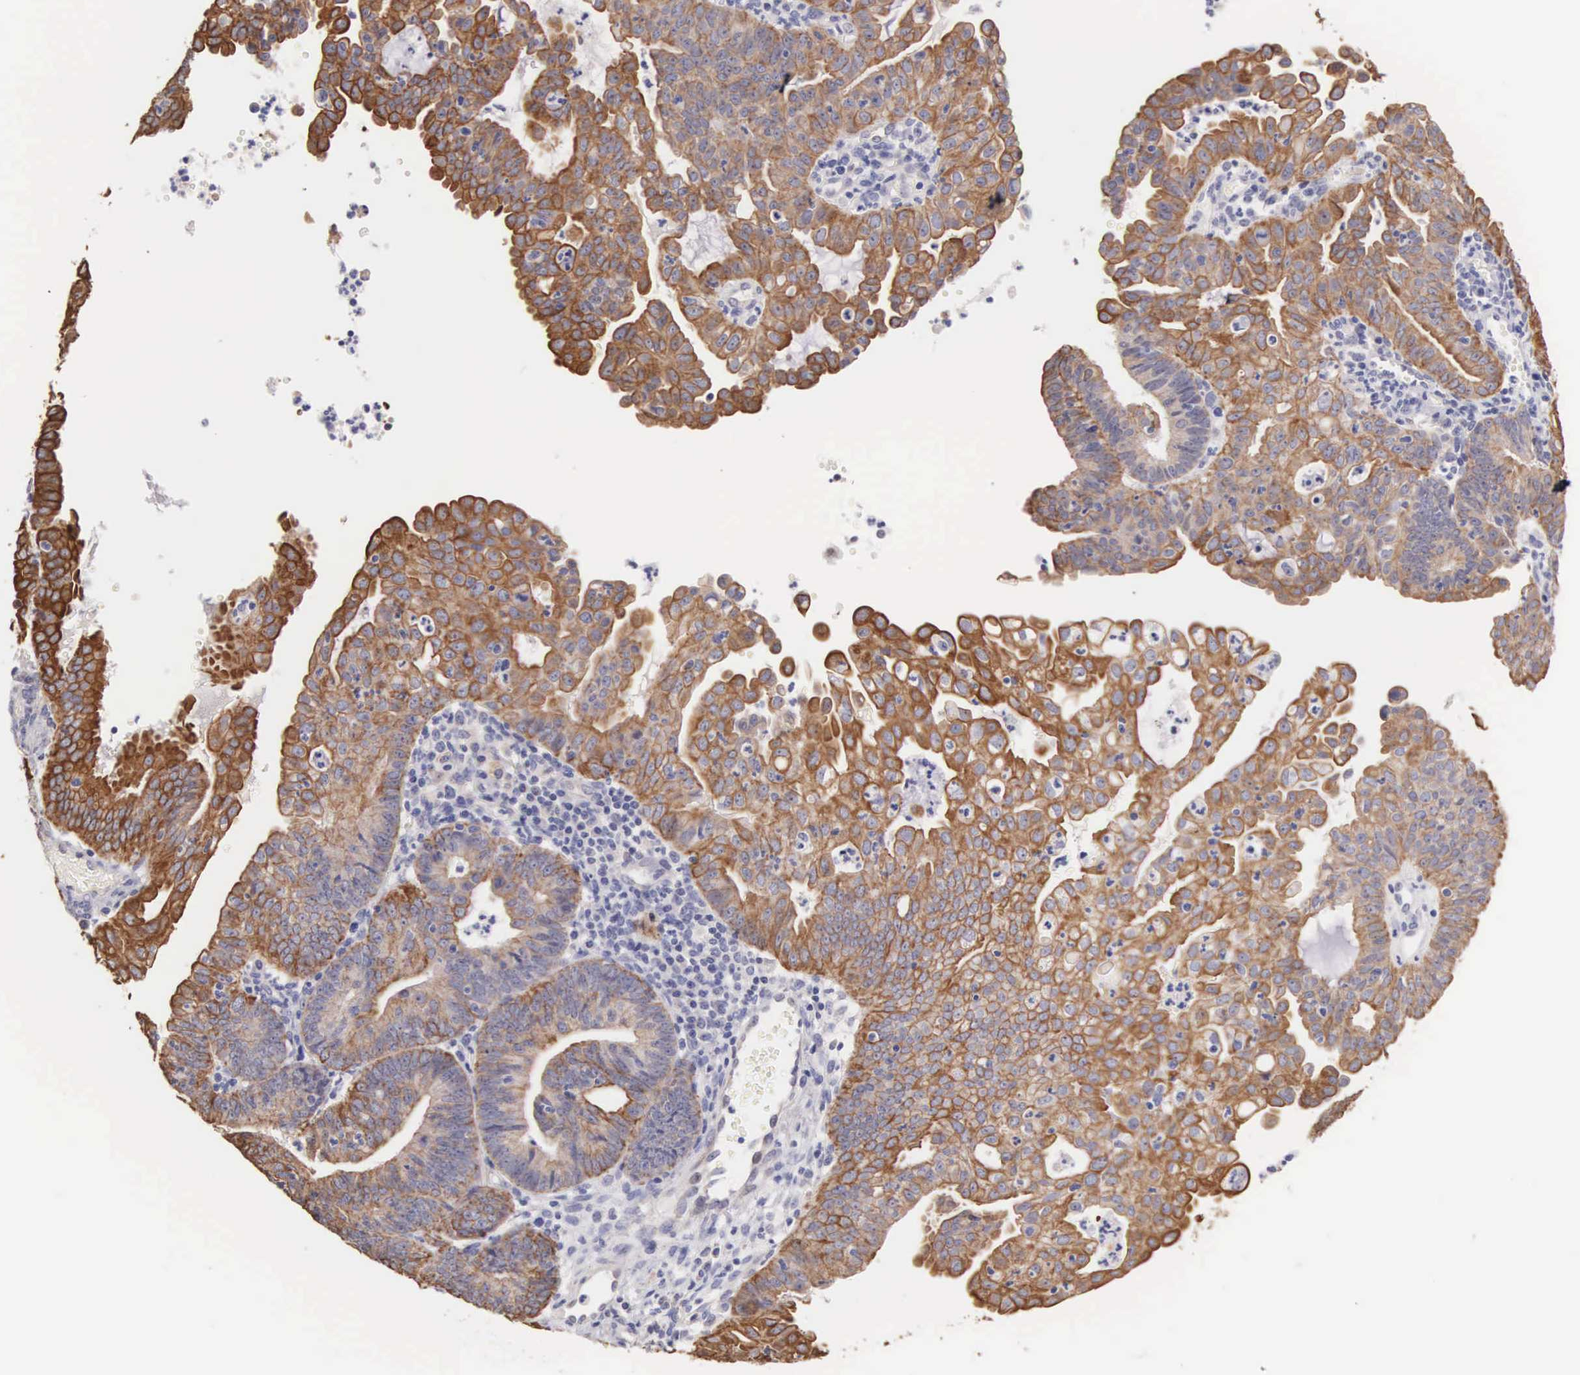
{"staining": {"intensity": "strong", "quantity": ">75%", "location": "cytoplasmic/membranous"}, "tissue": "endometrial cancer", "cell_type": "Tumor cells", "image_type": "cancer", "snomed": [{"axis": "morphology", "description": "Adenocarcinoma, NOS"}, {"axis": "topography", "description": "Endometrium"}], "caption": "This is an image of immunohistochemistry staining of endometrial cancer (adenocarcinoma), which shows strong positivity in the cytoplasmic/membranous of tumor cells.", "gene": "PIR", "patient": {"sex": "female", "age": 60}}